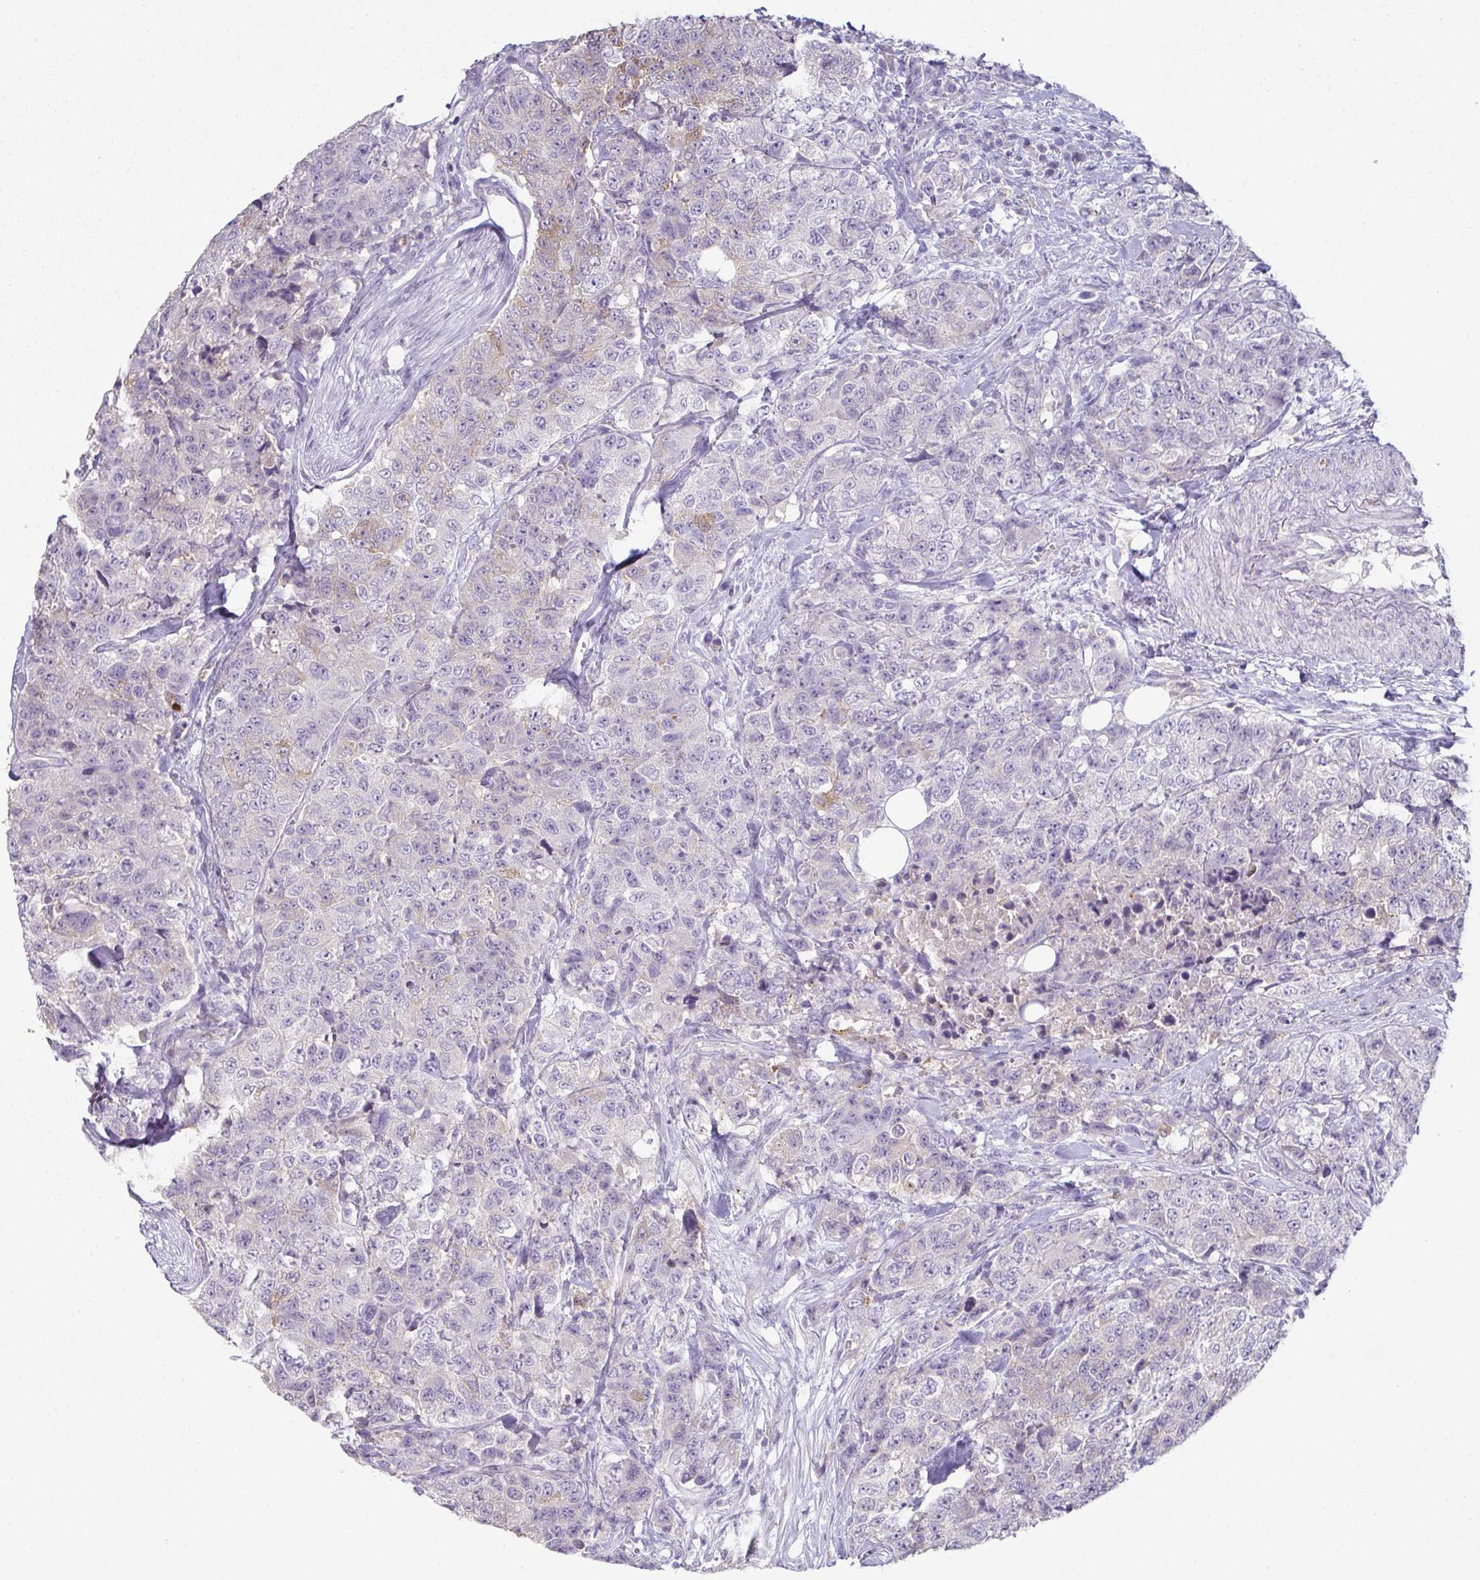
{"staining": {"intensity": "weak", "quantity": "<25%", "location": "cytoplasmic/membranous,nuclear"}, "tissue": "urothelial cancer", "cell_type": "Tumor cells", "image_type": "cancer", "snomed": [{"axis": "morphology", "description": "Urothelial carcinoma, High grade"}, {"axis": "topography", "description": "Urinary bladder"}], "caption": "High-grade urothelial carcinoma was stained to show a protein in brown. There is no significant staining in tumor cells.", "gene": "ADAM21", "patient": {"sex": "female", "age": 78}}